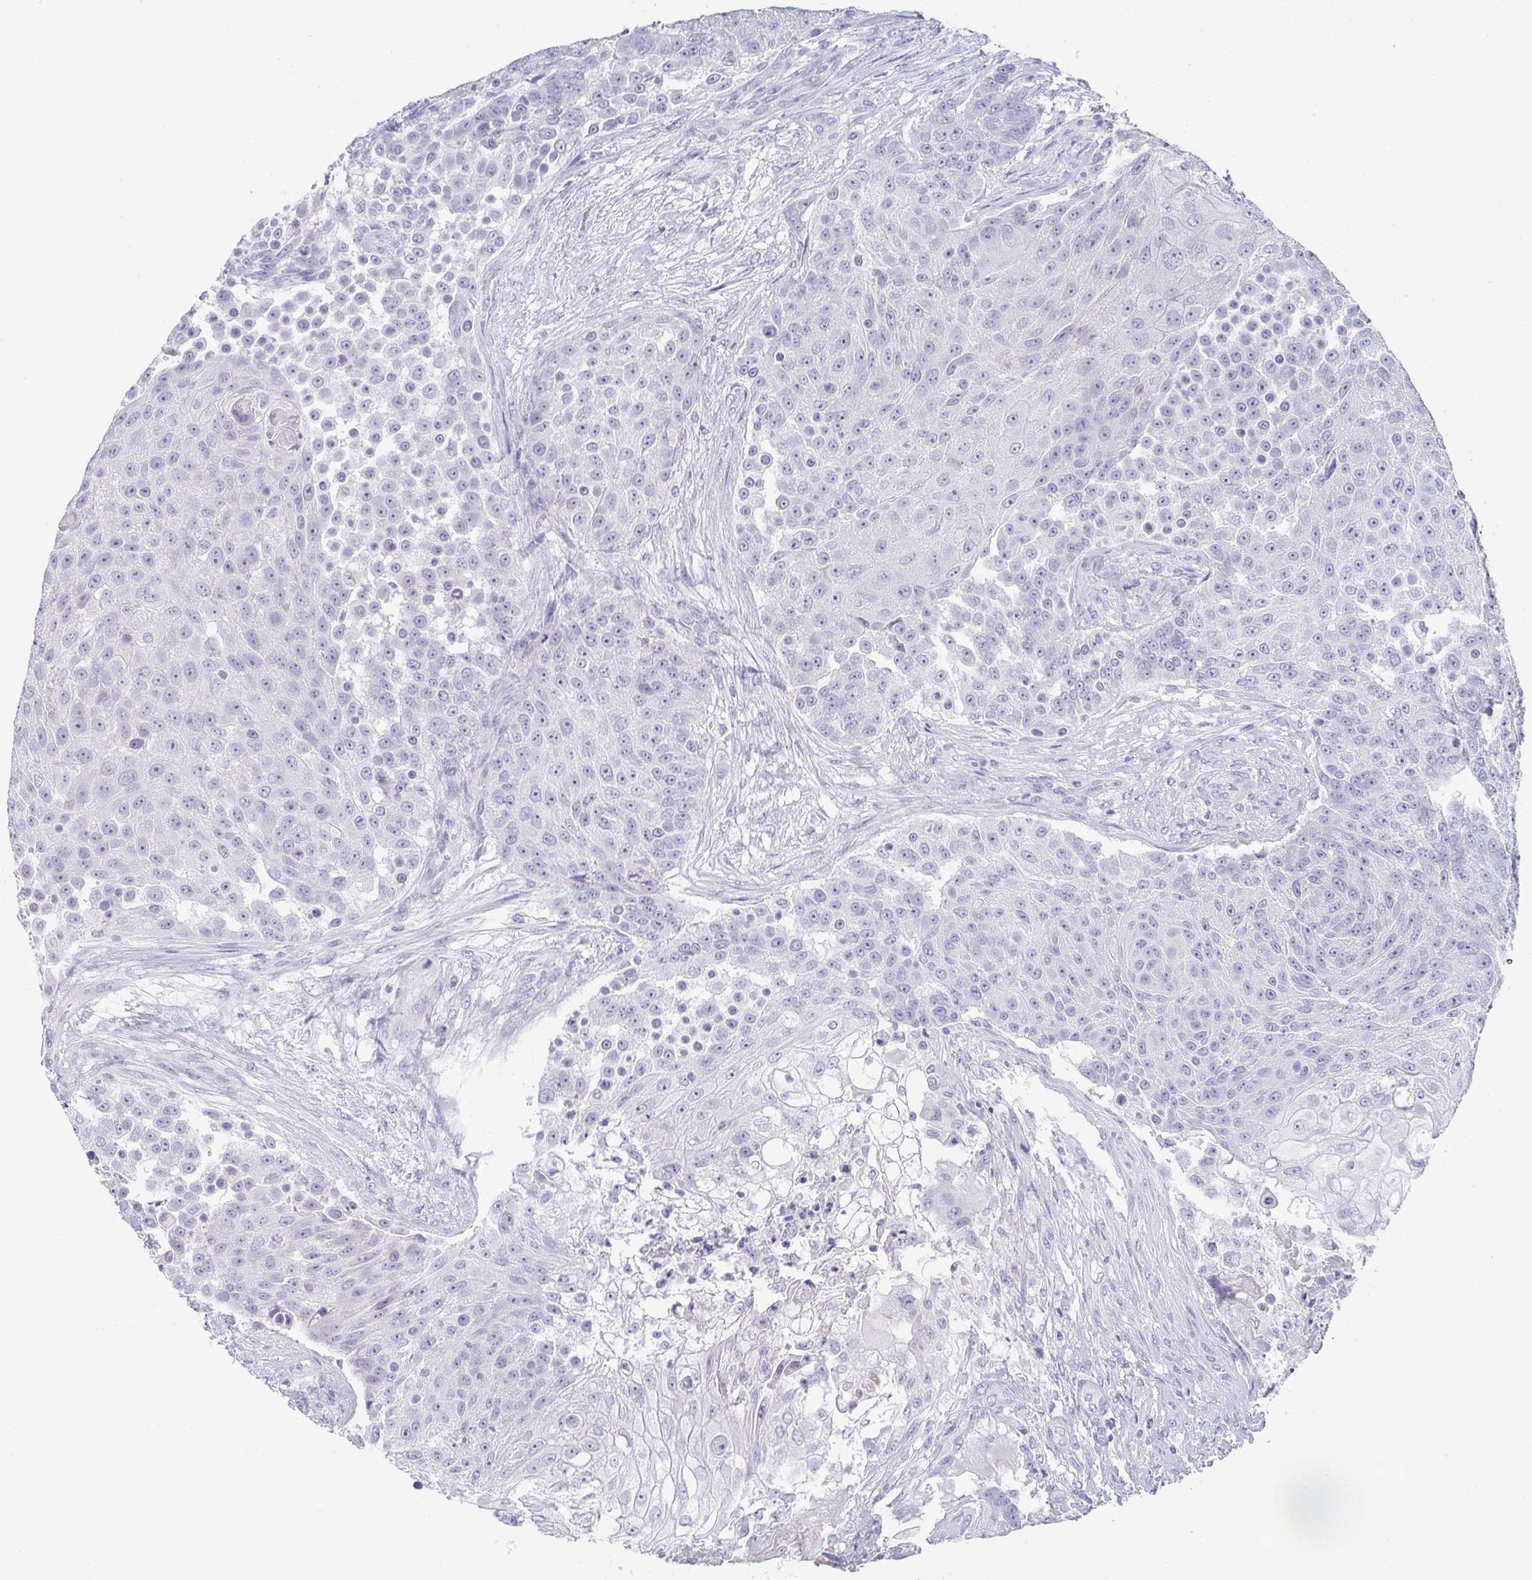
{"staining": {"intensity": "negative", "quantity": "none", "location": "none"}, "tissue": "urothelial cancer", "cell_type": "Tumor cells", "image_type": "cancer", "snomed": [{"axis": "morphology", "description": "Urothelial carcinoma, High grade"}, {"axis": "topography", "description": "Urinary bladder"}], "caption": "Tumor cells are negative for protein expression in human urothelial carcinoma (high-grade).", "gene": "NOXRED1", "patient": {"sex": "female", "age": 63}}